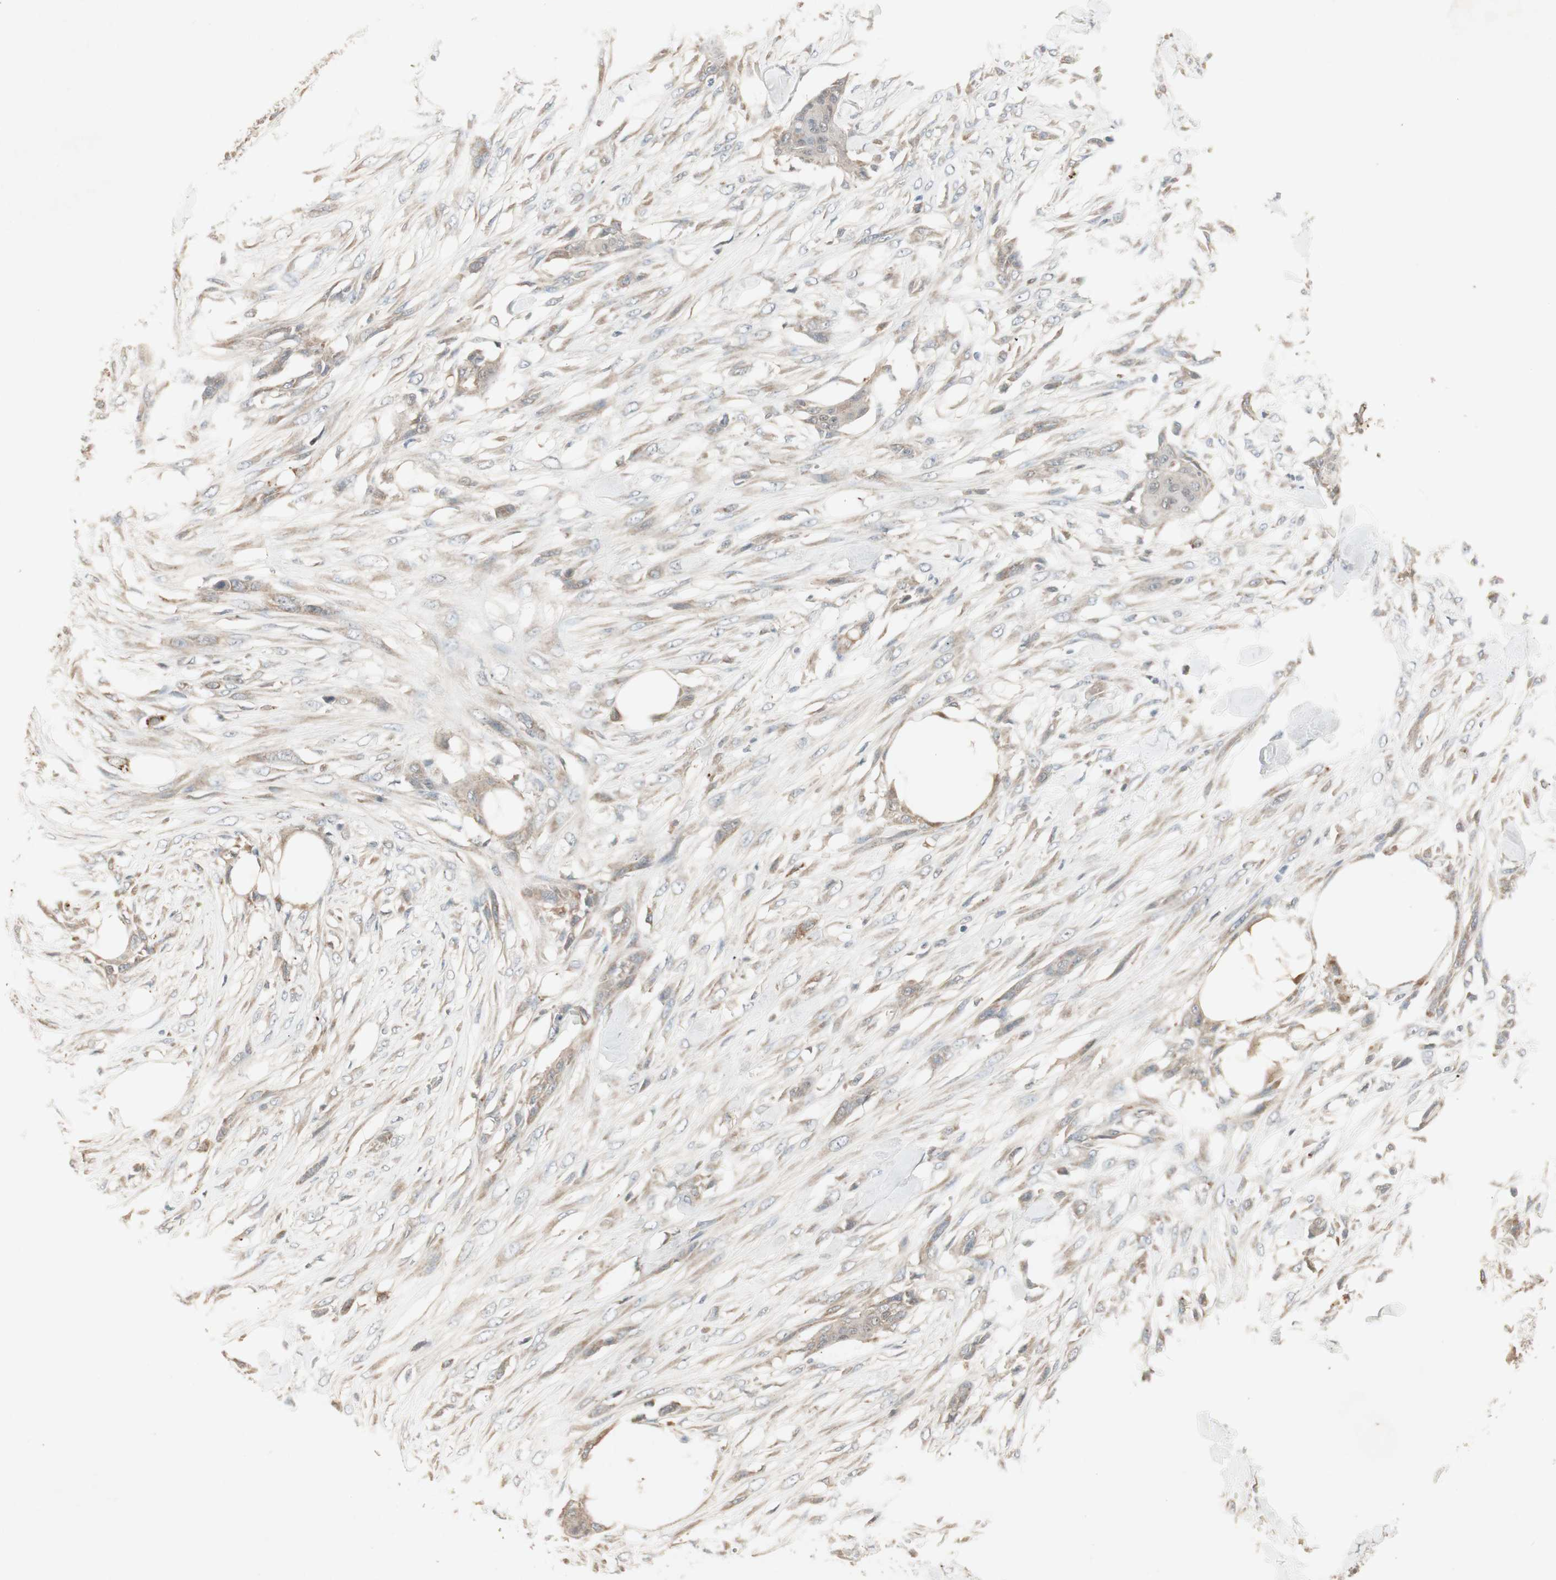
{"staining": {"intensity": "weak", "quantity": "25%-75%", "location": "cytoplasmic/membranous"}, "tissue": "skin cancer", "cell_type": "Tumor cells", "image_type": "cancer", "snomed": [{"axis": "morphology", "description": "Squamous cell carcinoma, NOS"}, {"axis": "topography", "description": "Skin"}], "caption": "A brown stain labels weak cytoplasmic/membranous staining of a protein in skin squamous cell carcinoma tumor cells.", "gene": "JMJD7-PLA2G4B", "patient": {"sex": "female", "age": 59}}